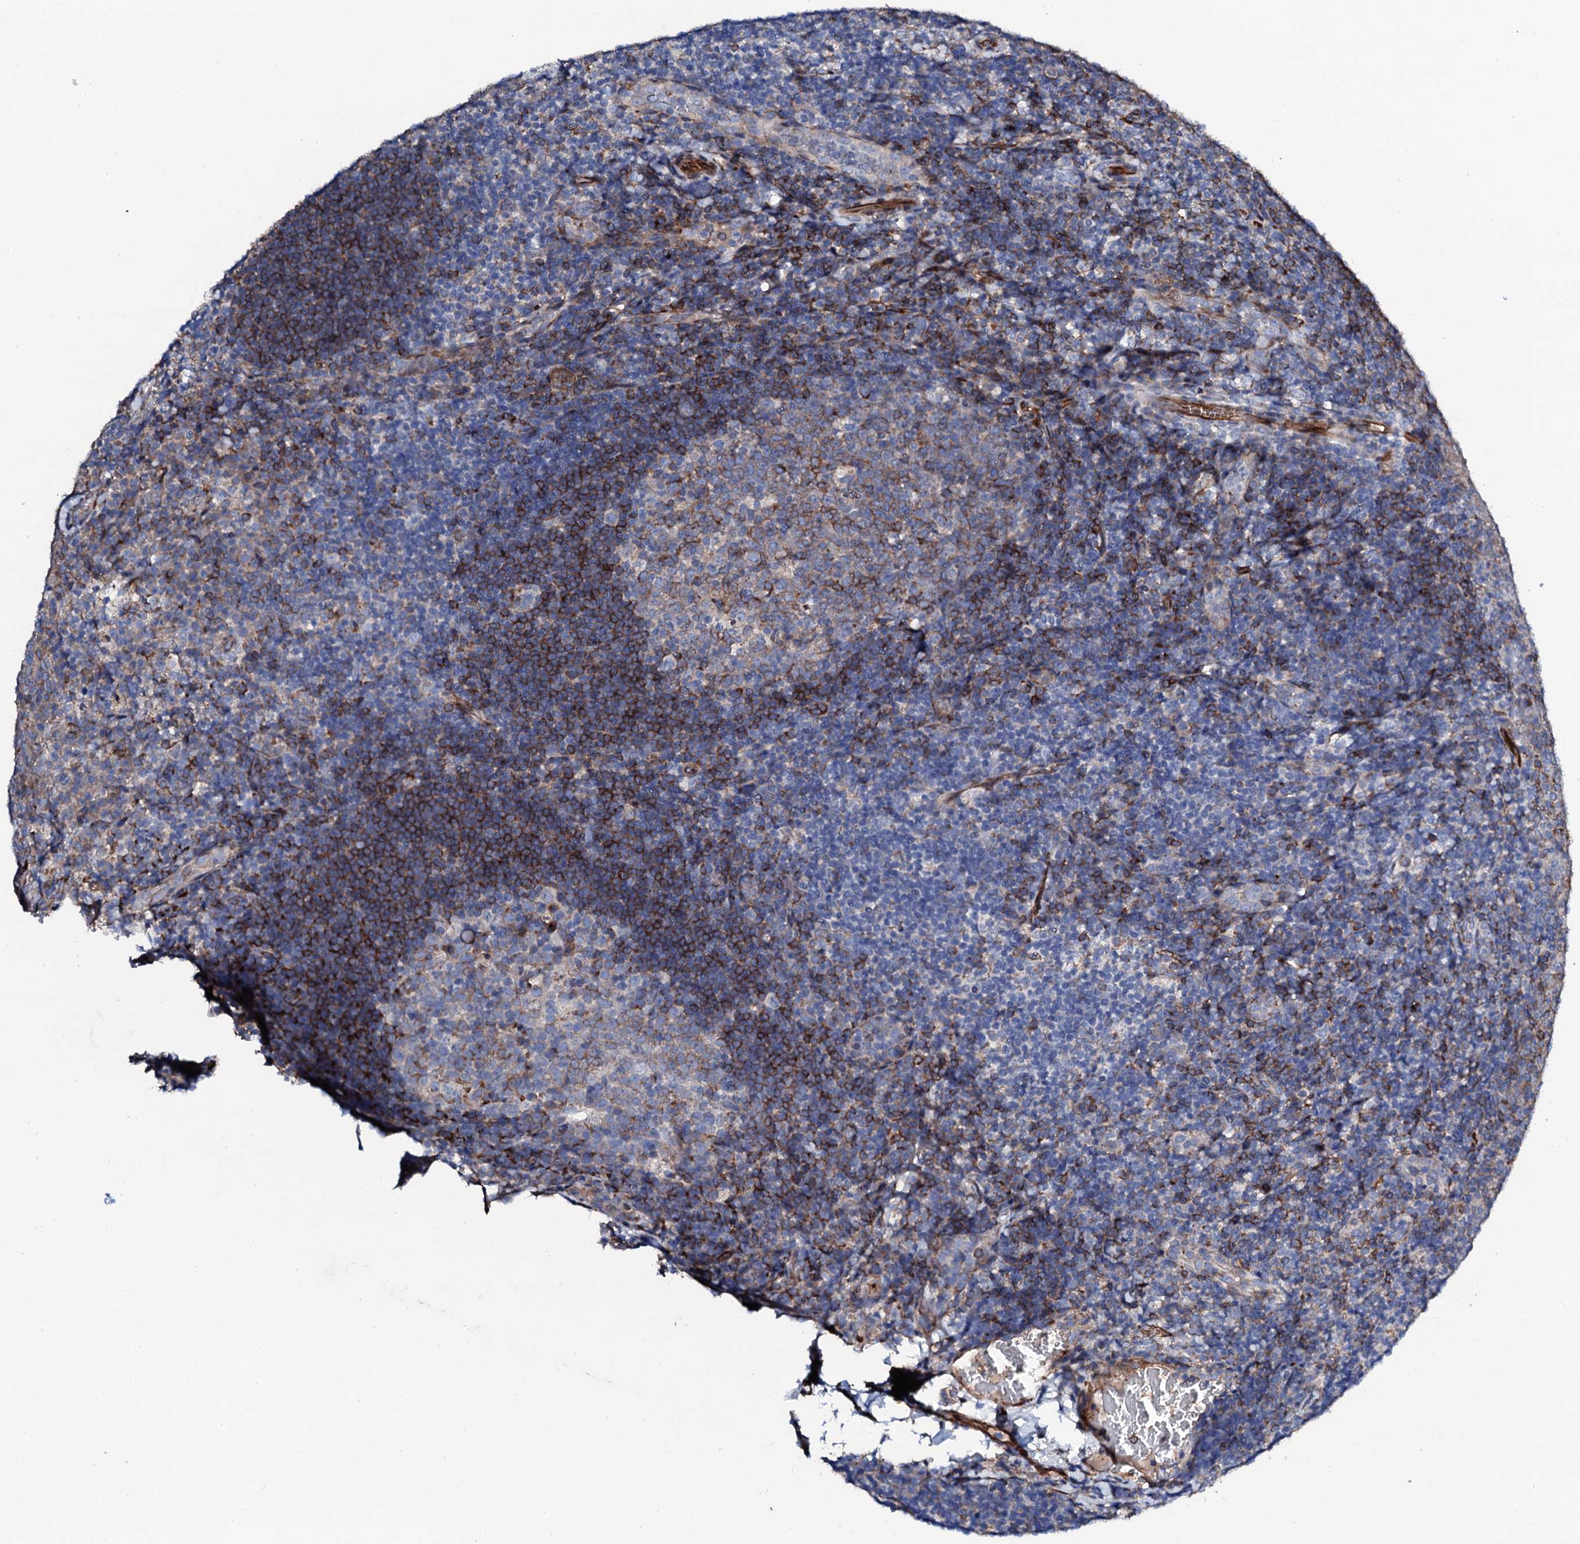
{"staining": {"intensity": "strong", "quantity": "<25%", "location": "cytoplasmic/membranous"}, "tissue": "tonsil", "cell_type": "Germinal center cells", "image_type": "normal", "snomed": [{"axis": "morphology", "description": "Normal tissue, NOS"}, {"axis": "topography", "description": "Tonsil"}], "caption": "The immunohistochemical stain highlights strong cytoplasmic/membranous staining in germinal center cells of benign tonsil.", "gene": "DBX1", "patient": {"sex": "male", "age": 17}}